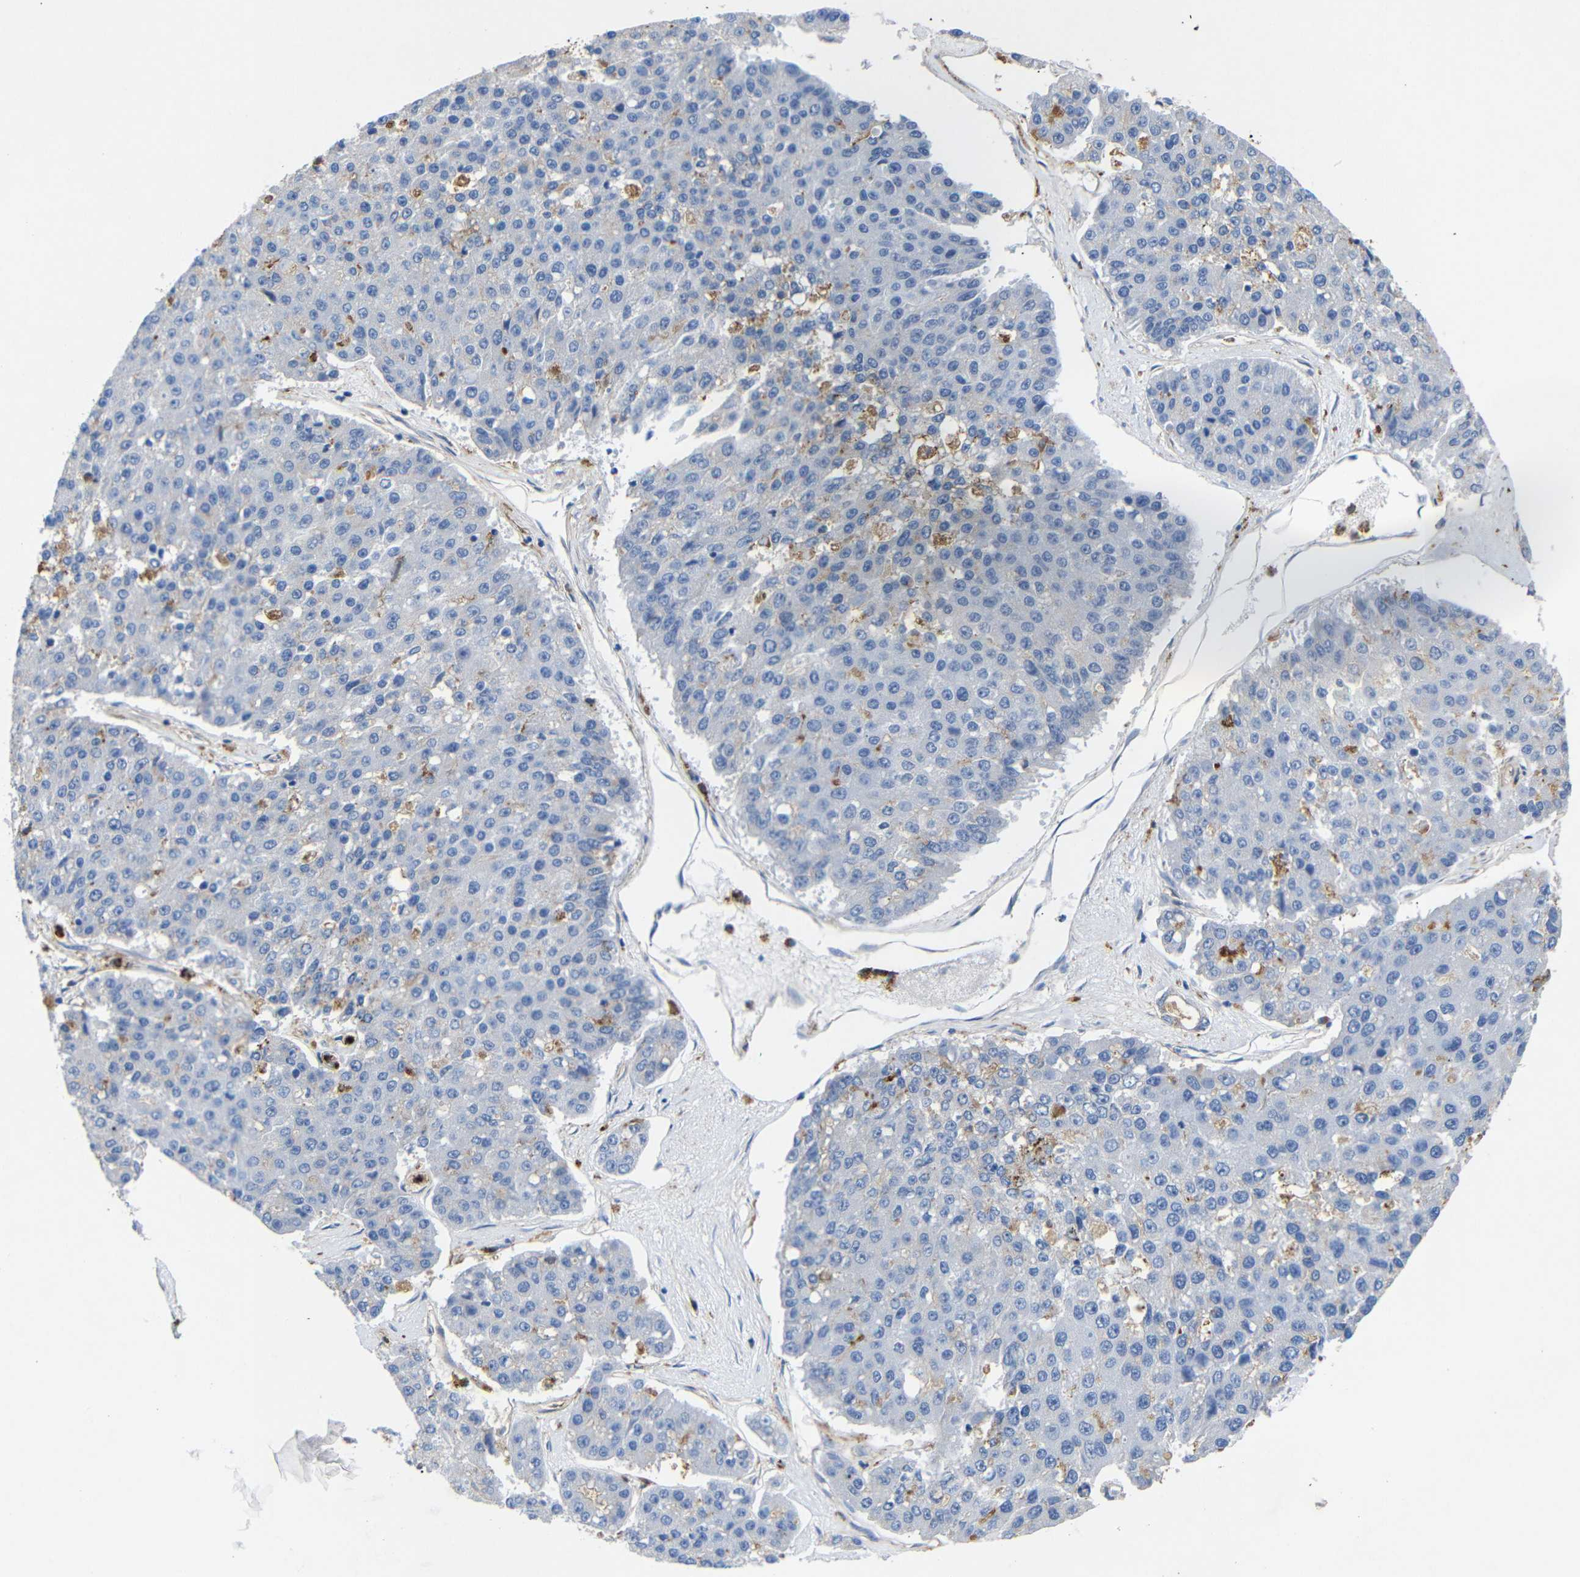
{"staining": {"intensity": "moderate", "quantity": "<25%", "location": "cytoplasmic/membranous"}, "tissue": "pancreatic cancer", "cell_type": "Tumor cells", "image_type": "cancer", "snomed": [{"axis": "morphology", "description": "Adenocarcinoma, NOS"}, {"axis": "topography", "description": "Pancreas"}], "caption": "A brown stain labels moderate cytoplasmic/membranous positivity of a protein in human pancreatic cancer tumor cells.", "gene": "SDCBP", "patient": {"sex": "male", "age": 50}}